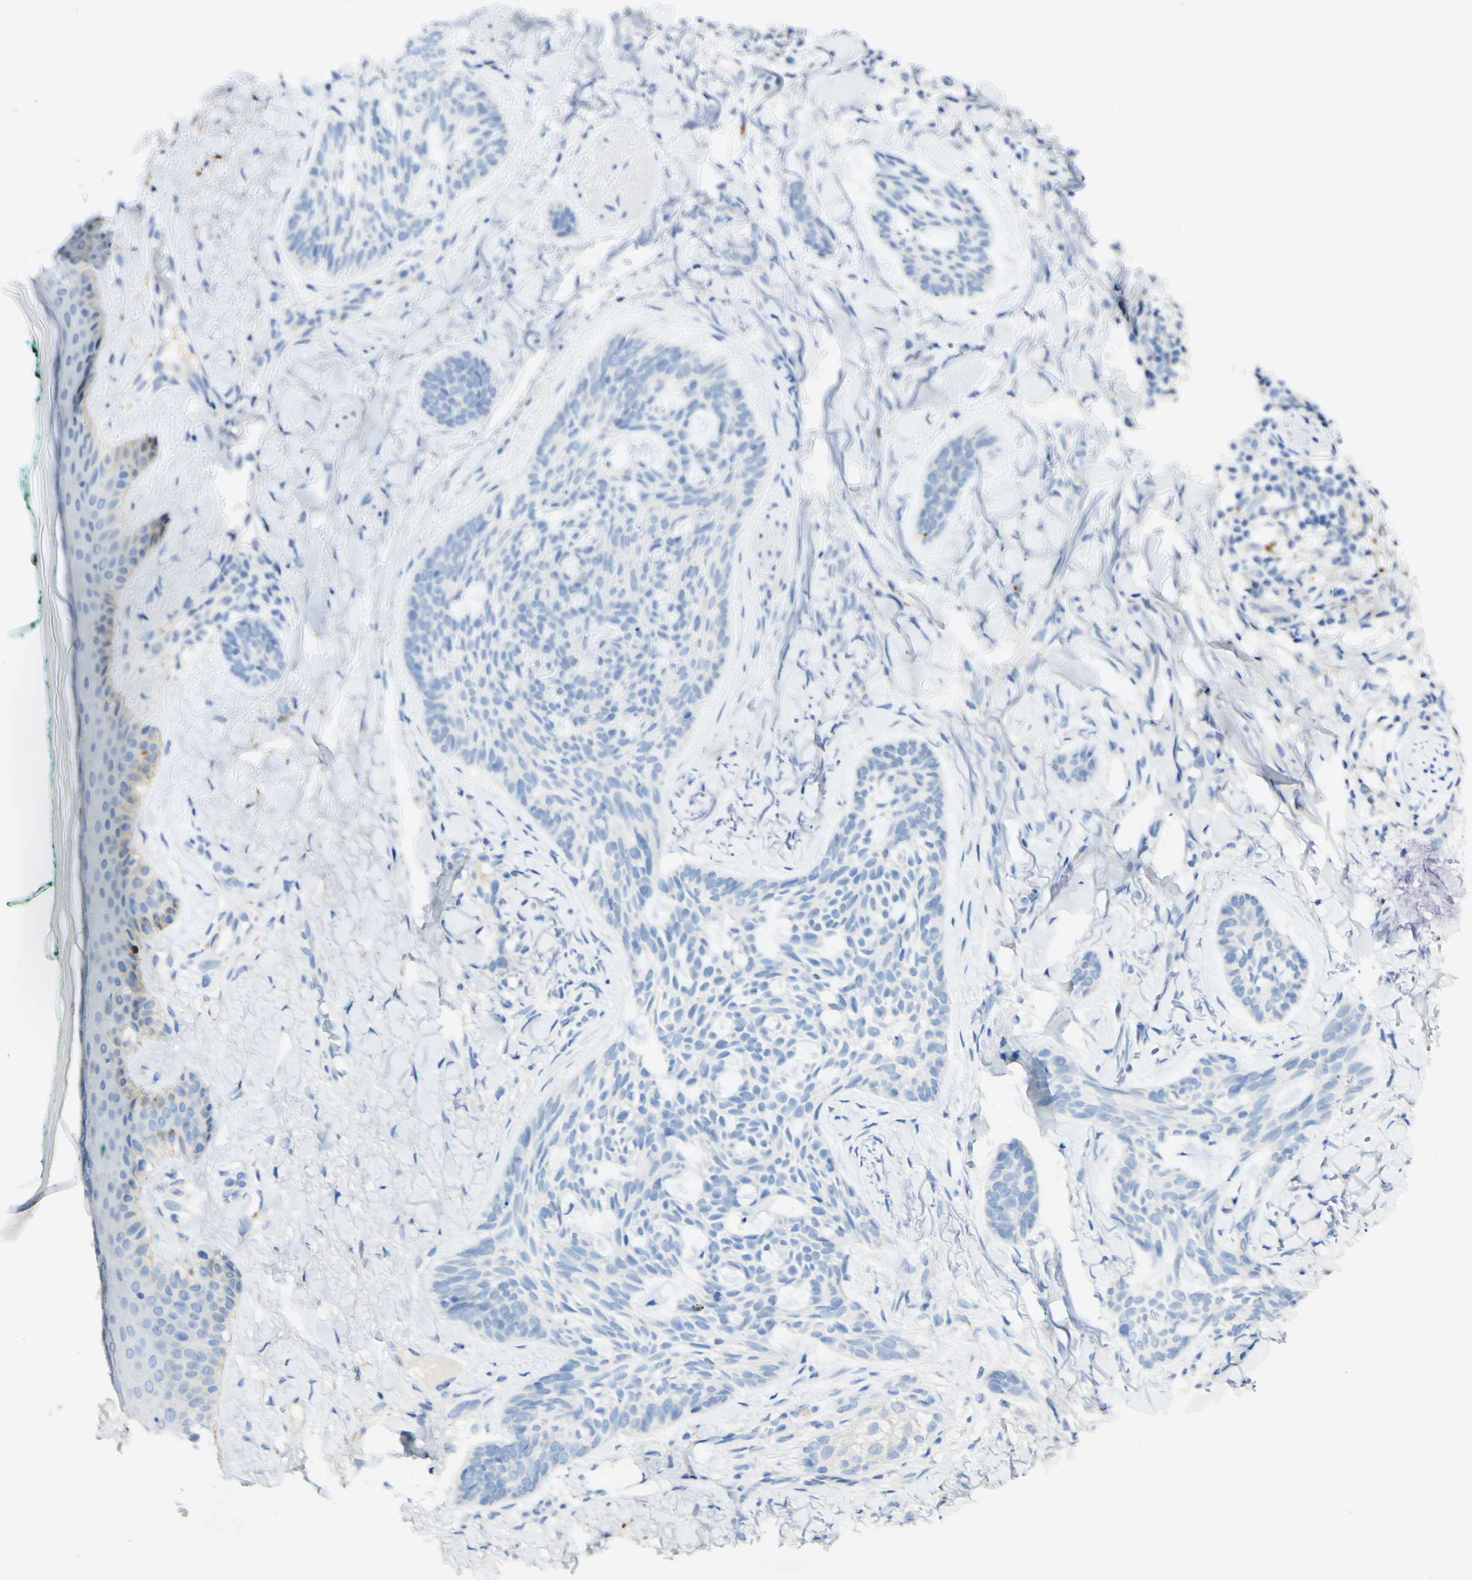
{"staining": {"intensity": "negative", "quantity": "none", "location": "none"}, "tissue": "skin cancer", "cell_type": "Tumor cells", "image_type": "cancer", "snomed": [{"axis": "morphology", "description": "Basal cell carcinoma"}, {"axis": "topography", "description": "Skin"}], "caption": "Immunohistochemistry (IHC) photomicrograph of skin cancer stained for a protein (brown), which reveals no expression in tumor cells. (DAB immunohistochemistry (IHC) visualized using brightfield microscopy, high magnification).", "gene": "FGF4", "patient": {"sex": "male", "age": 43}}